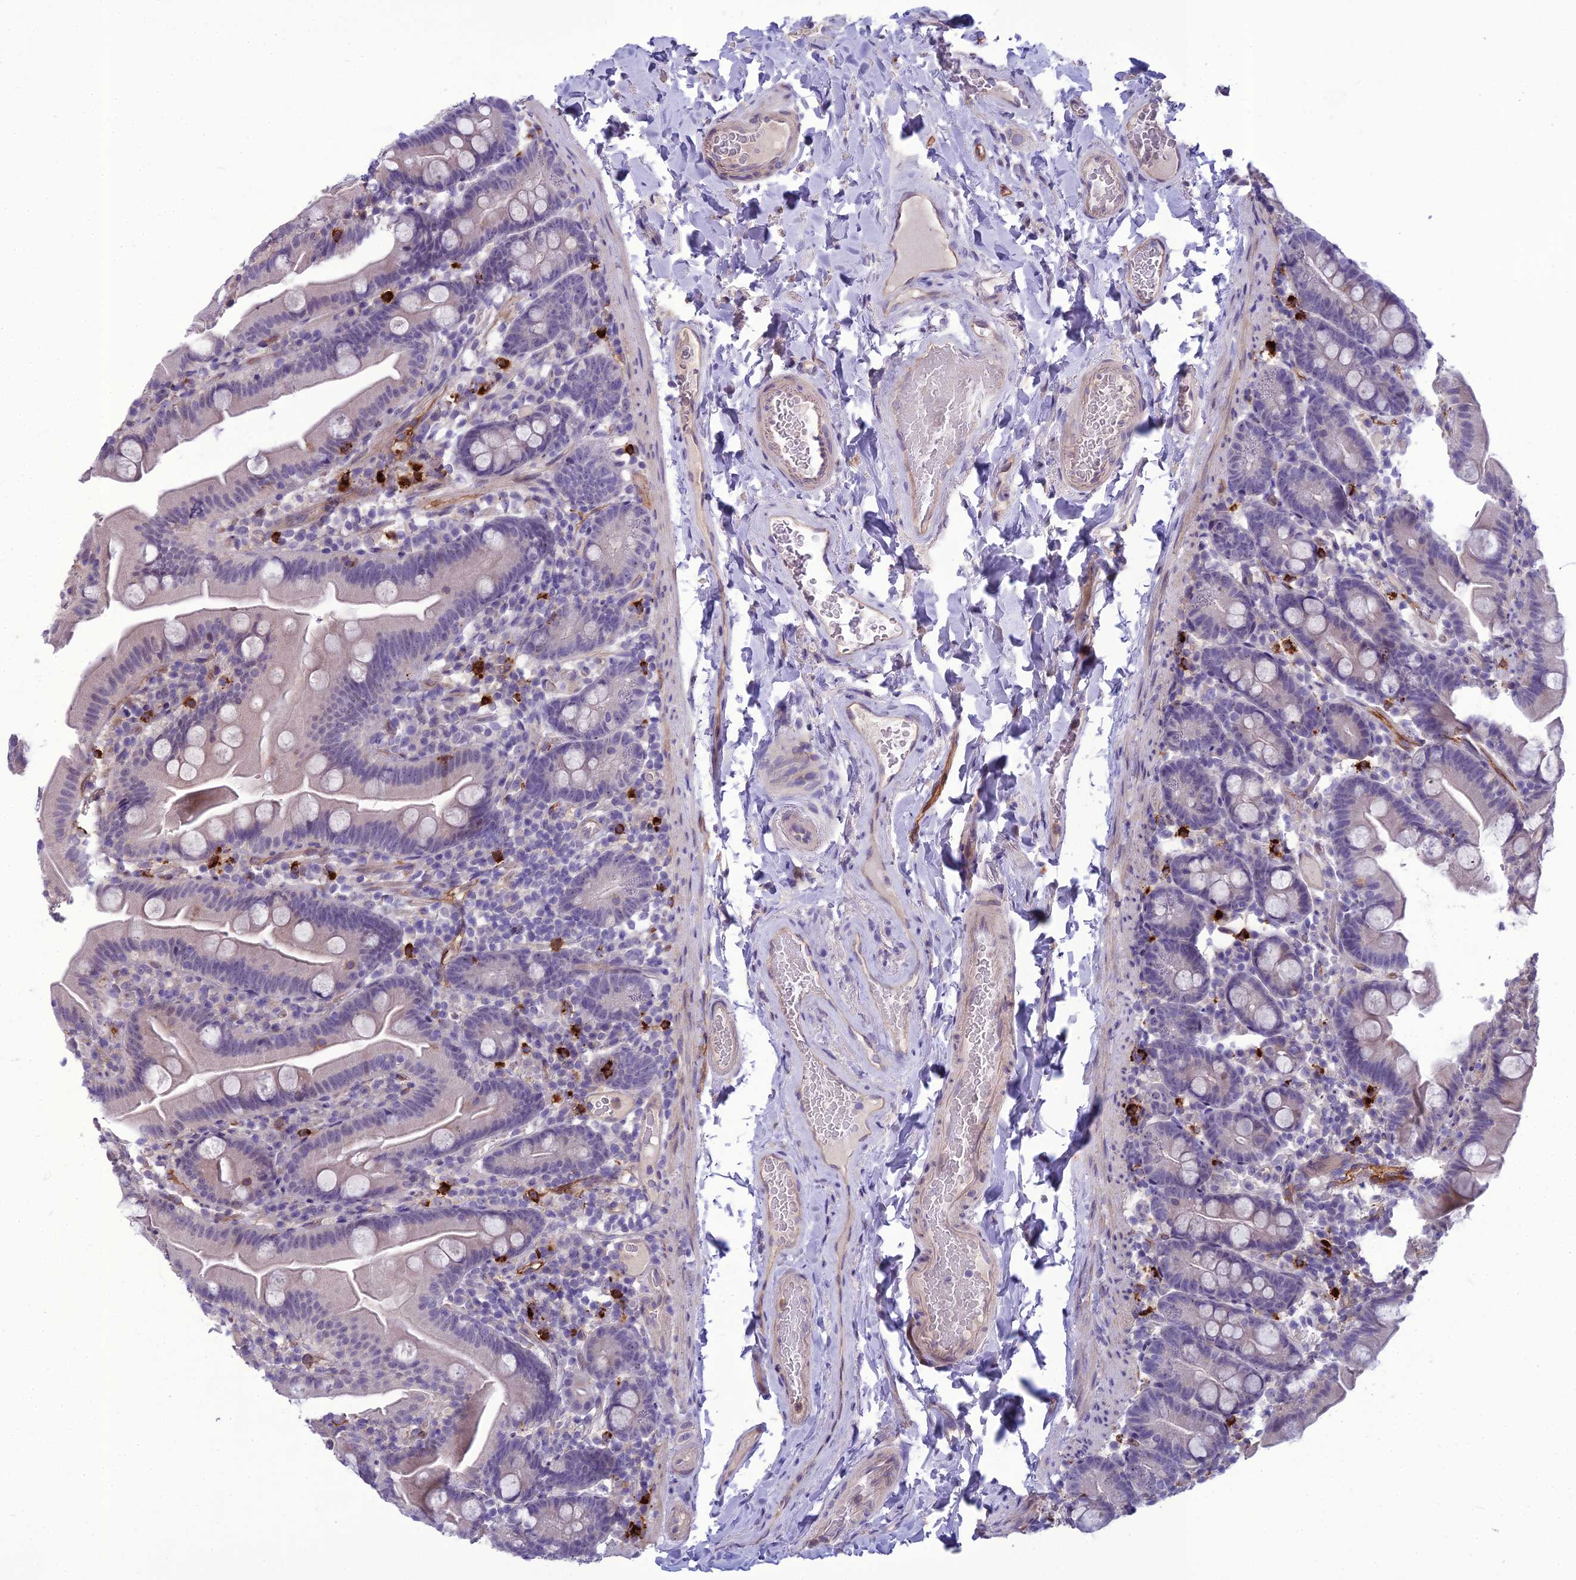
{"staining": {"intensity": "negative", "quantity": "none", "location": "none"}, "tissue": "small intestine", "cell_type": "Glandular cells", "image_type": "normal", "snomed": [{"axis": "morphology", "description": "Normal tissue, NOS"}, {"axis": "topography", "description": "Small intestine"}], "caption": "High power microscopy image of an immunohistochemistry (IHC) image of benign small intestine, revealing no significant expression in glandular cells.", "gene": "BBS7", "patient": {"sex": "female", "age": 68}}